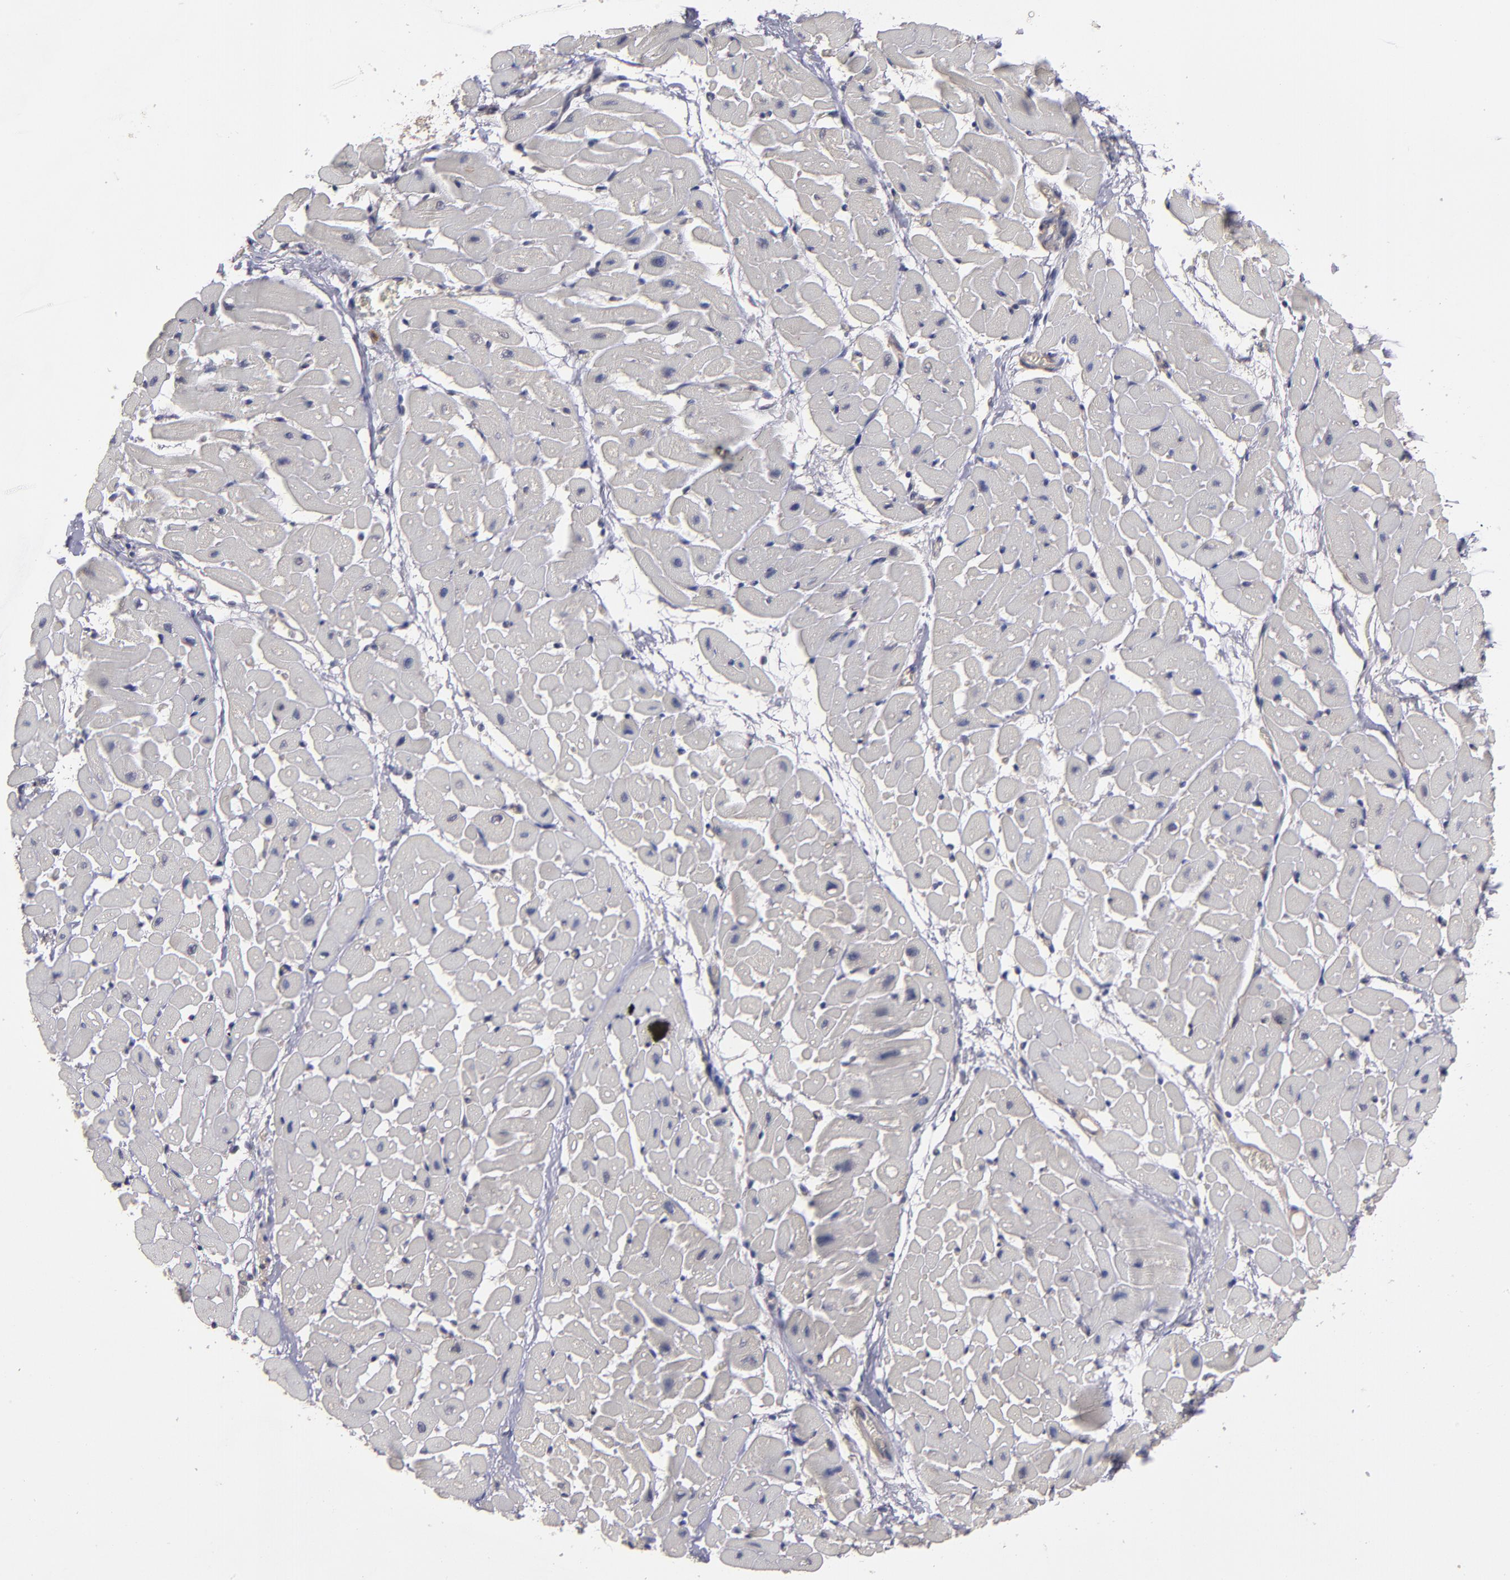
{"staining": {"intensity": "negative", "quantity": "none", "location": "none"}, "tissue": "heart muscle", "cell_type": "Cardiomyocytes", "image_type": "normal", "snomed": [{"axis": "morphology", "description": "Normal tissue, NOS"}, {"axis": "topography", "description": "Heart"}], "caption": "This is an immunohistochemistry (IHC) photomicrograph of unremarkable heart muscle. There is no staining in cardiomyocytes.", "gene": "CTSO", "patient": {"sex": "male", "age": 45}}